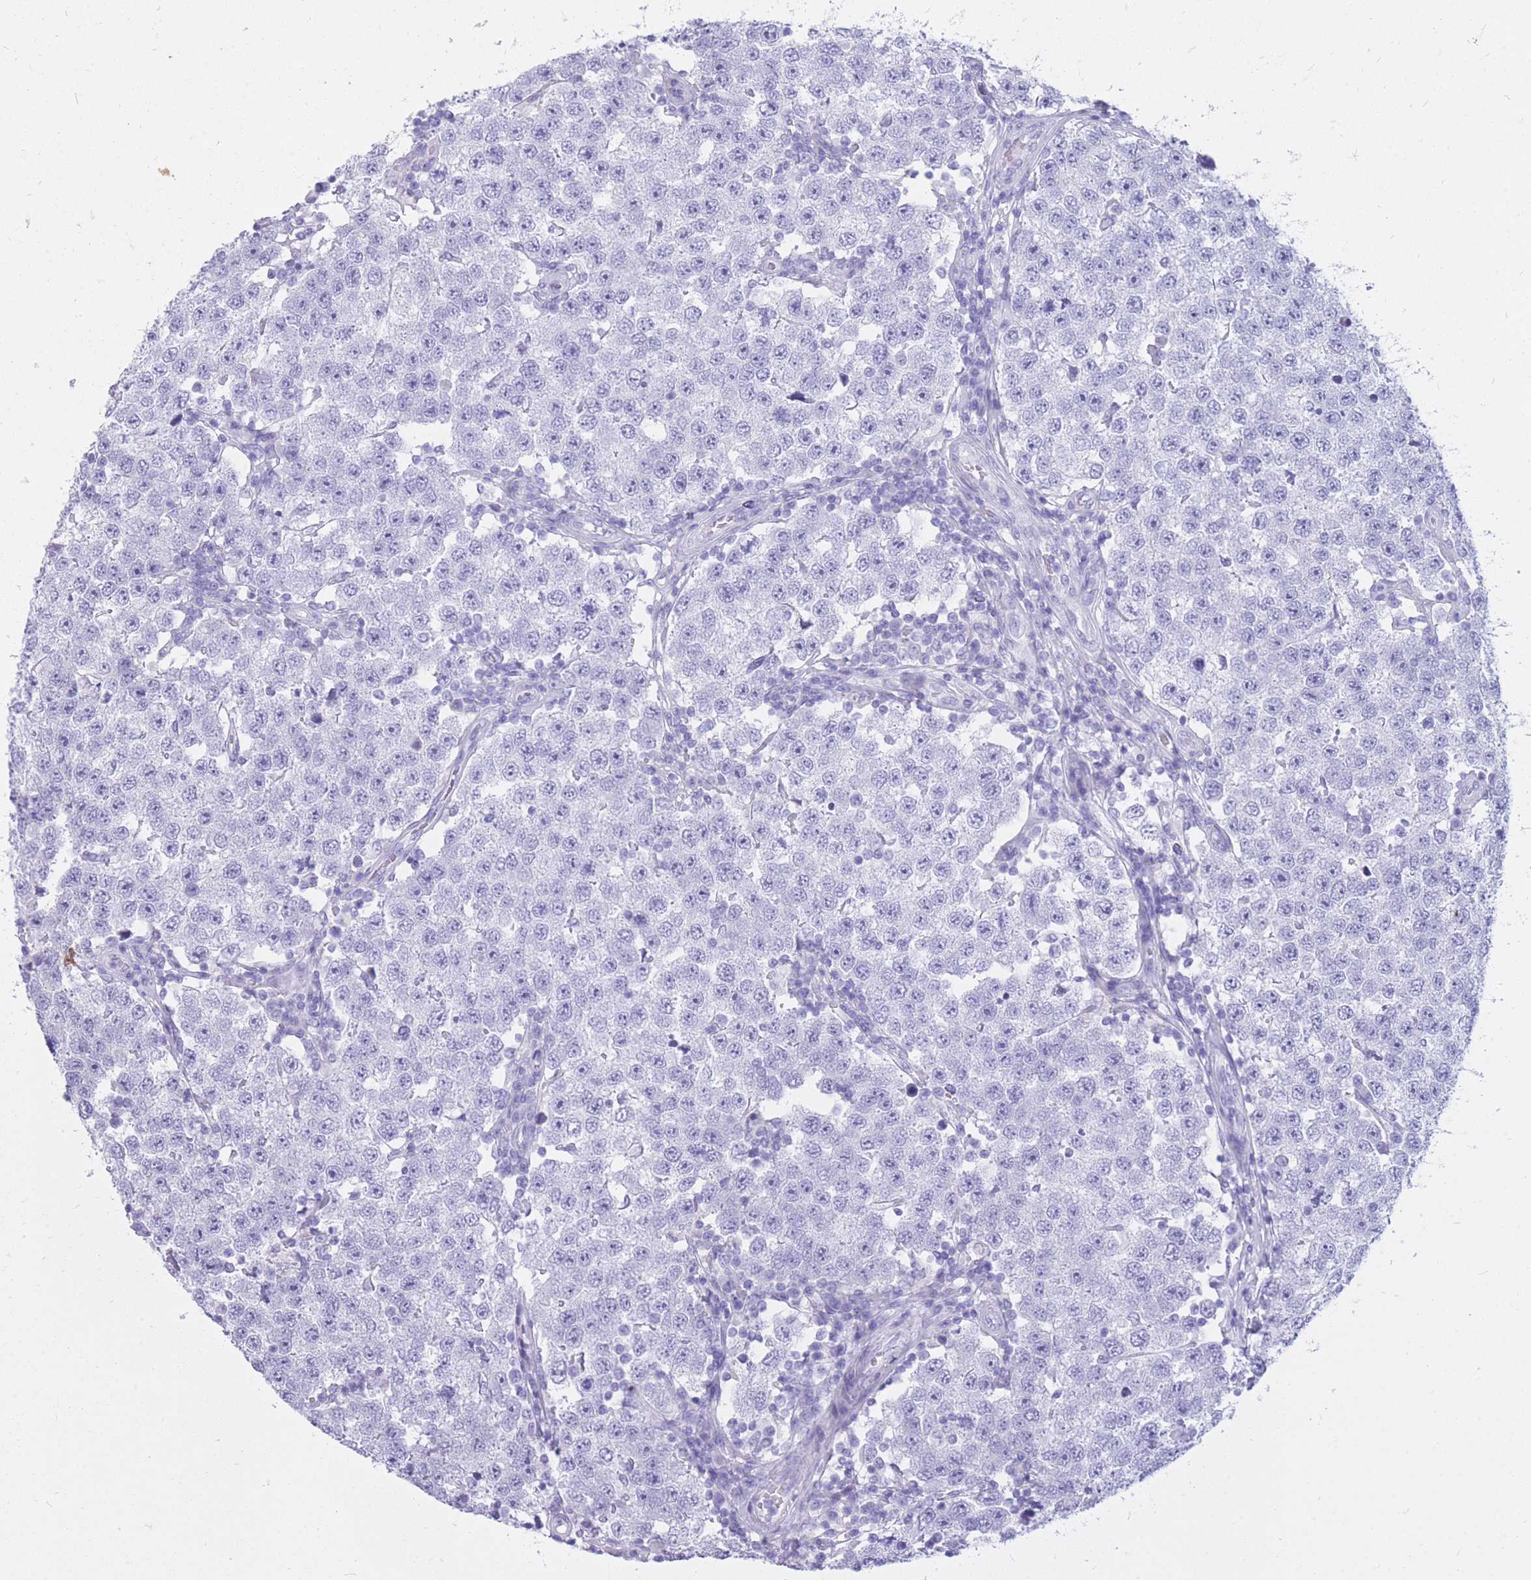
{"staining": {"intensity": "negative", "quantity": "none", "location": "none"}, "tissue": "testis cancer", "cell_type": "Tumor cells", "image_type": "cancer", "snomed": [{"axis": "morphology", "description": "Seminoma, NOS"}, {"axis": "topography", "description": "Testis"}], "caption": "This micrograph is of testis cancer stained with immunohistochemistry to label a protein in brown with the nuclei are counter-stained blue. There is no expression in tumor cells.", "gene": "CYP21A2", "patient": {"sex": "male", "age": 34}}